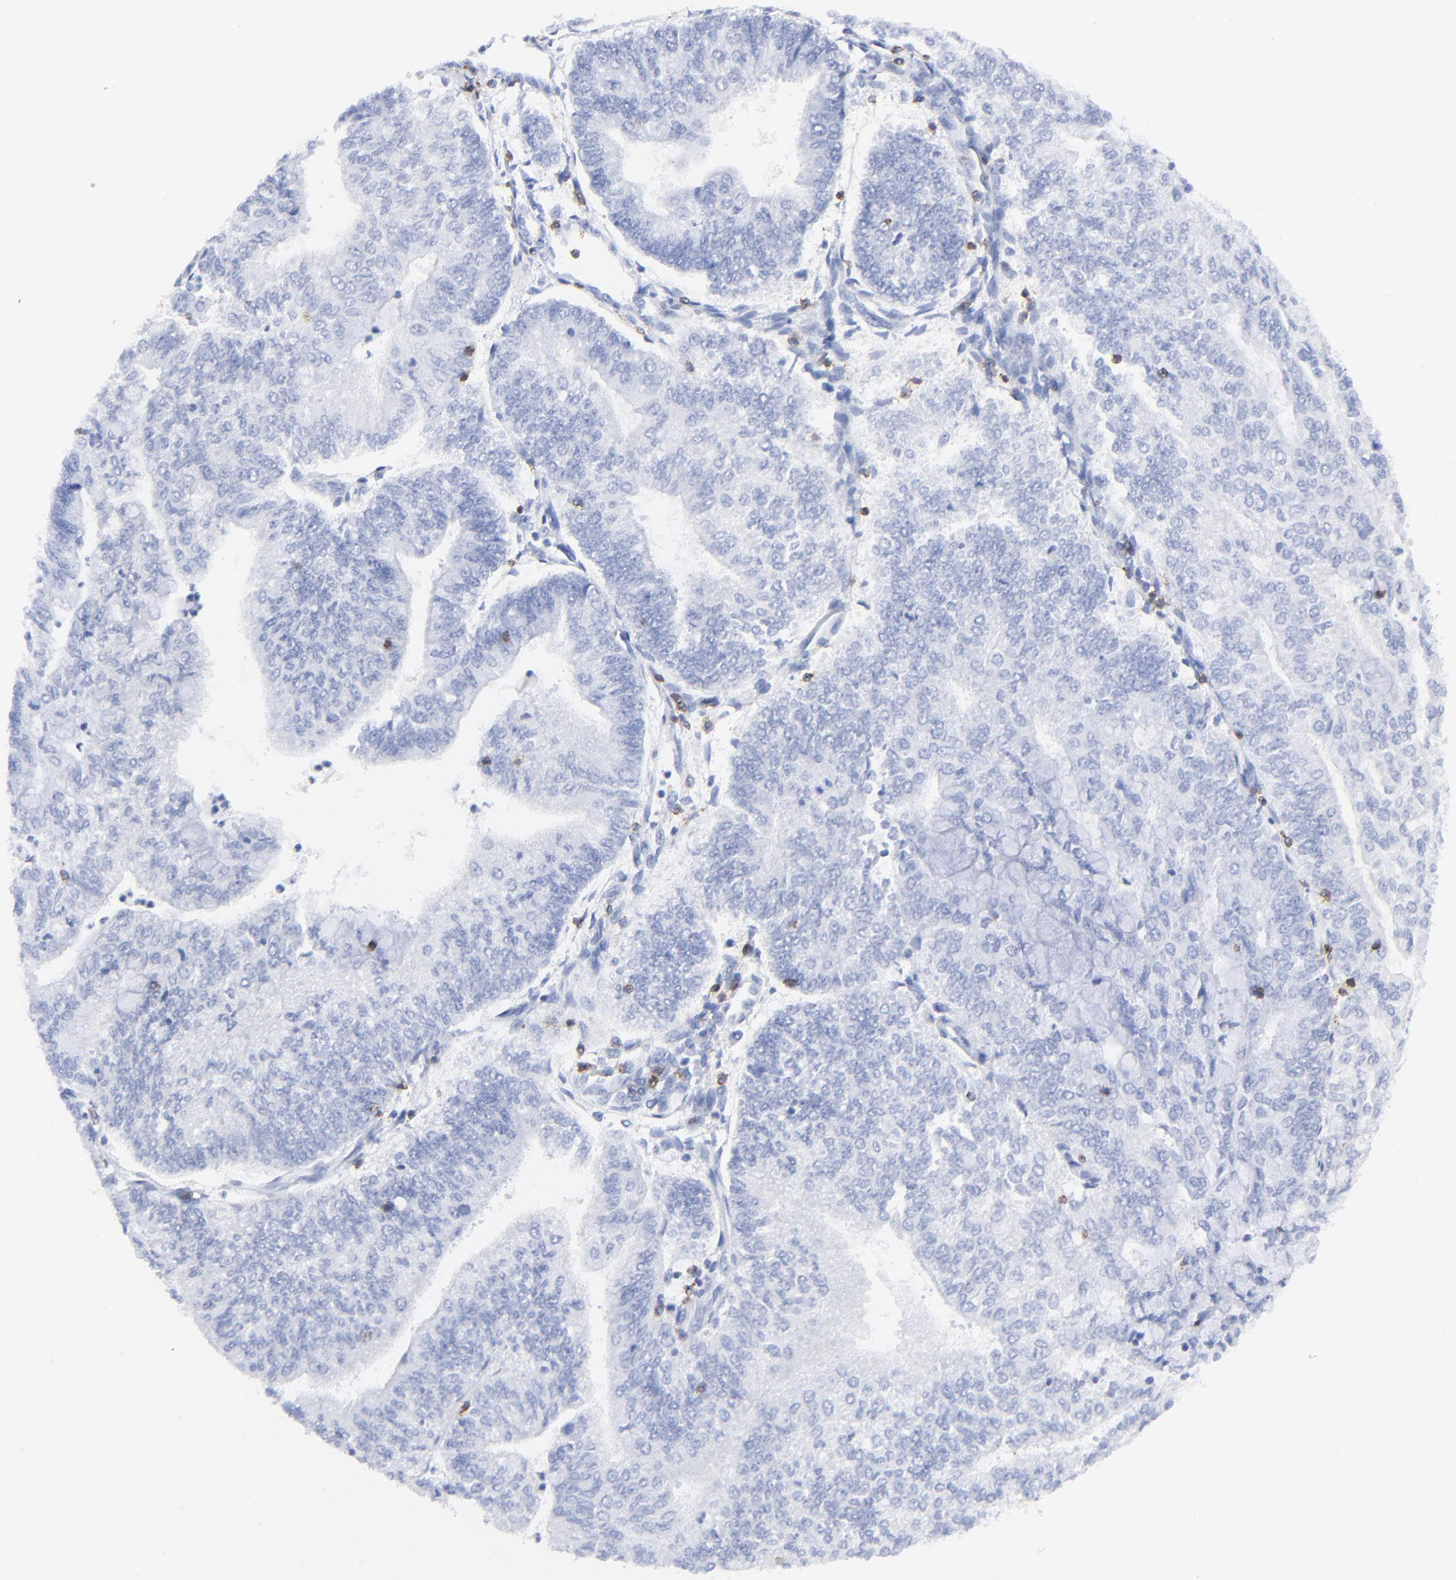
{"staining": {"intensity": "negative", "quantity": "none", "location": "none"}, "tissue": "endometrial cancer", "cell_type": "Tumor cells", "image_type": "cancer", "snomed": [{"axis": "morphology", "description": "Adenocarcinoma, NOS"}, {"axis": "topography", "description": "Endometrium"}], "caption": "This is an IHC micrograph of endometrial cancer. There is no positivity in tumor cells.", "gene": "LCK", "patient": {"sex": "female", "age": 59}}